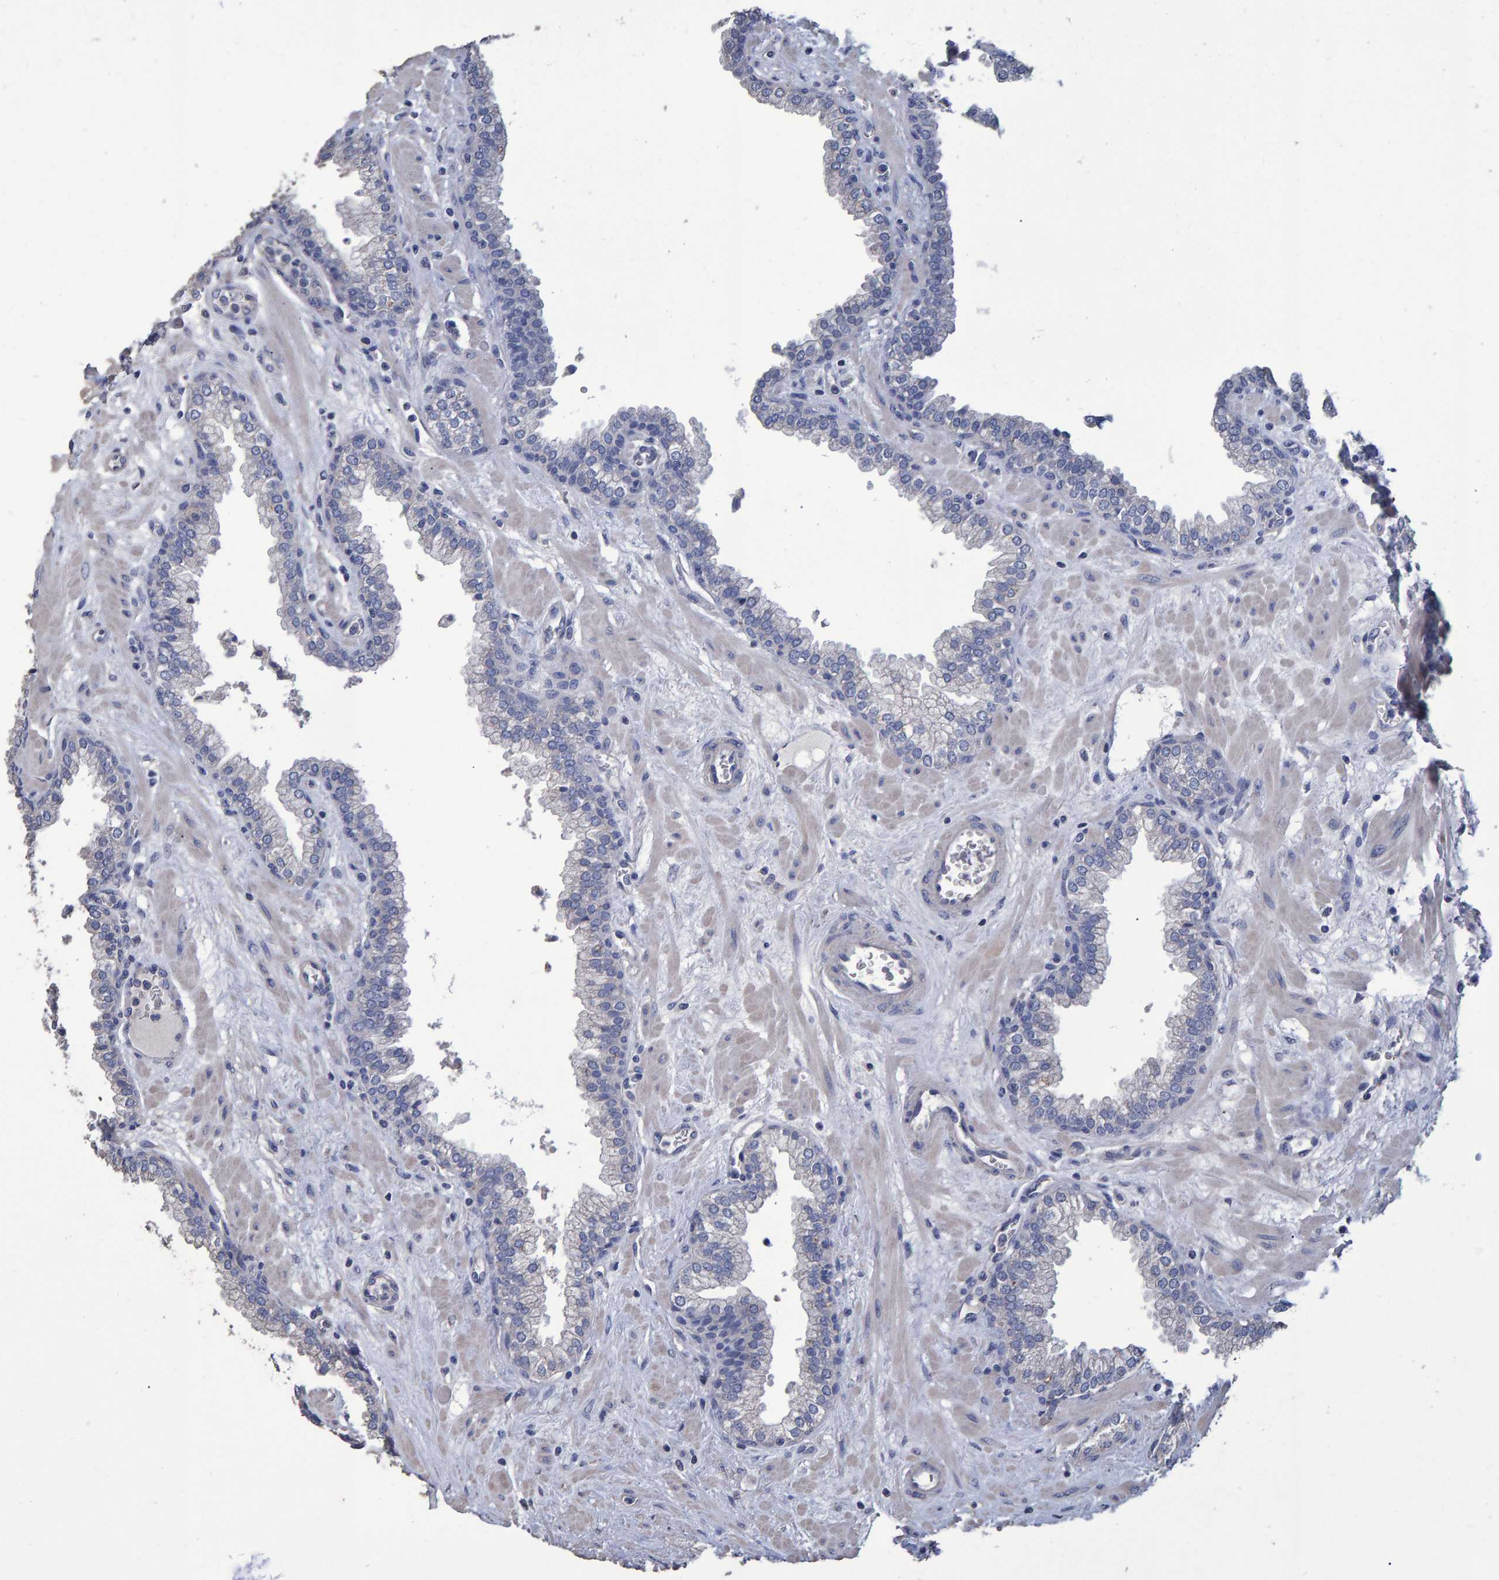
{"staining": {"intensity": "negative", "quantity": "none", "location": "none"}, "tissue": "prostate", "cell_type": "Glandular cells", "image_type": "normal", "snomed": [{"axis": "morphology", "description": "Normal tissue, NOS"}, {"axis": "morphology", "description": "Urothelial carcinoma, Low grade"}, {"axis": "topography", "description": "Urinary bladder"}, {"axis": "topography", "description": "Prostate"}], "caption": "The image reveals no significant staining in glandular cells of prostate. (Stains: DAB immunohistochemistry (IHC) with hematoxylin counter stain, Microscopy: brightfield microscopy at high magnification).", "gene": "HEMGN", "patient": {"sex": "male", "age": 60}}